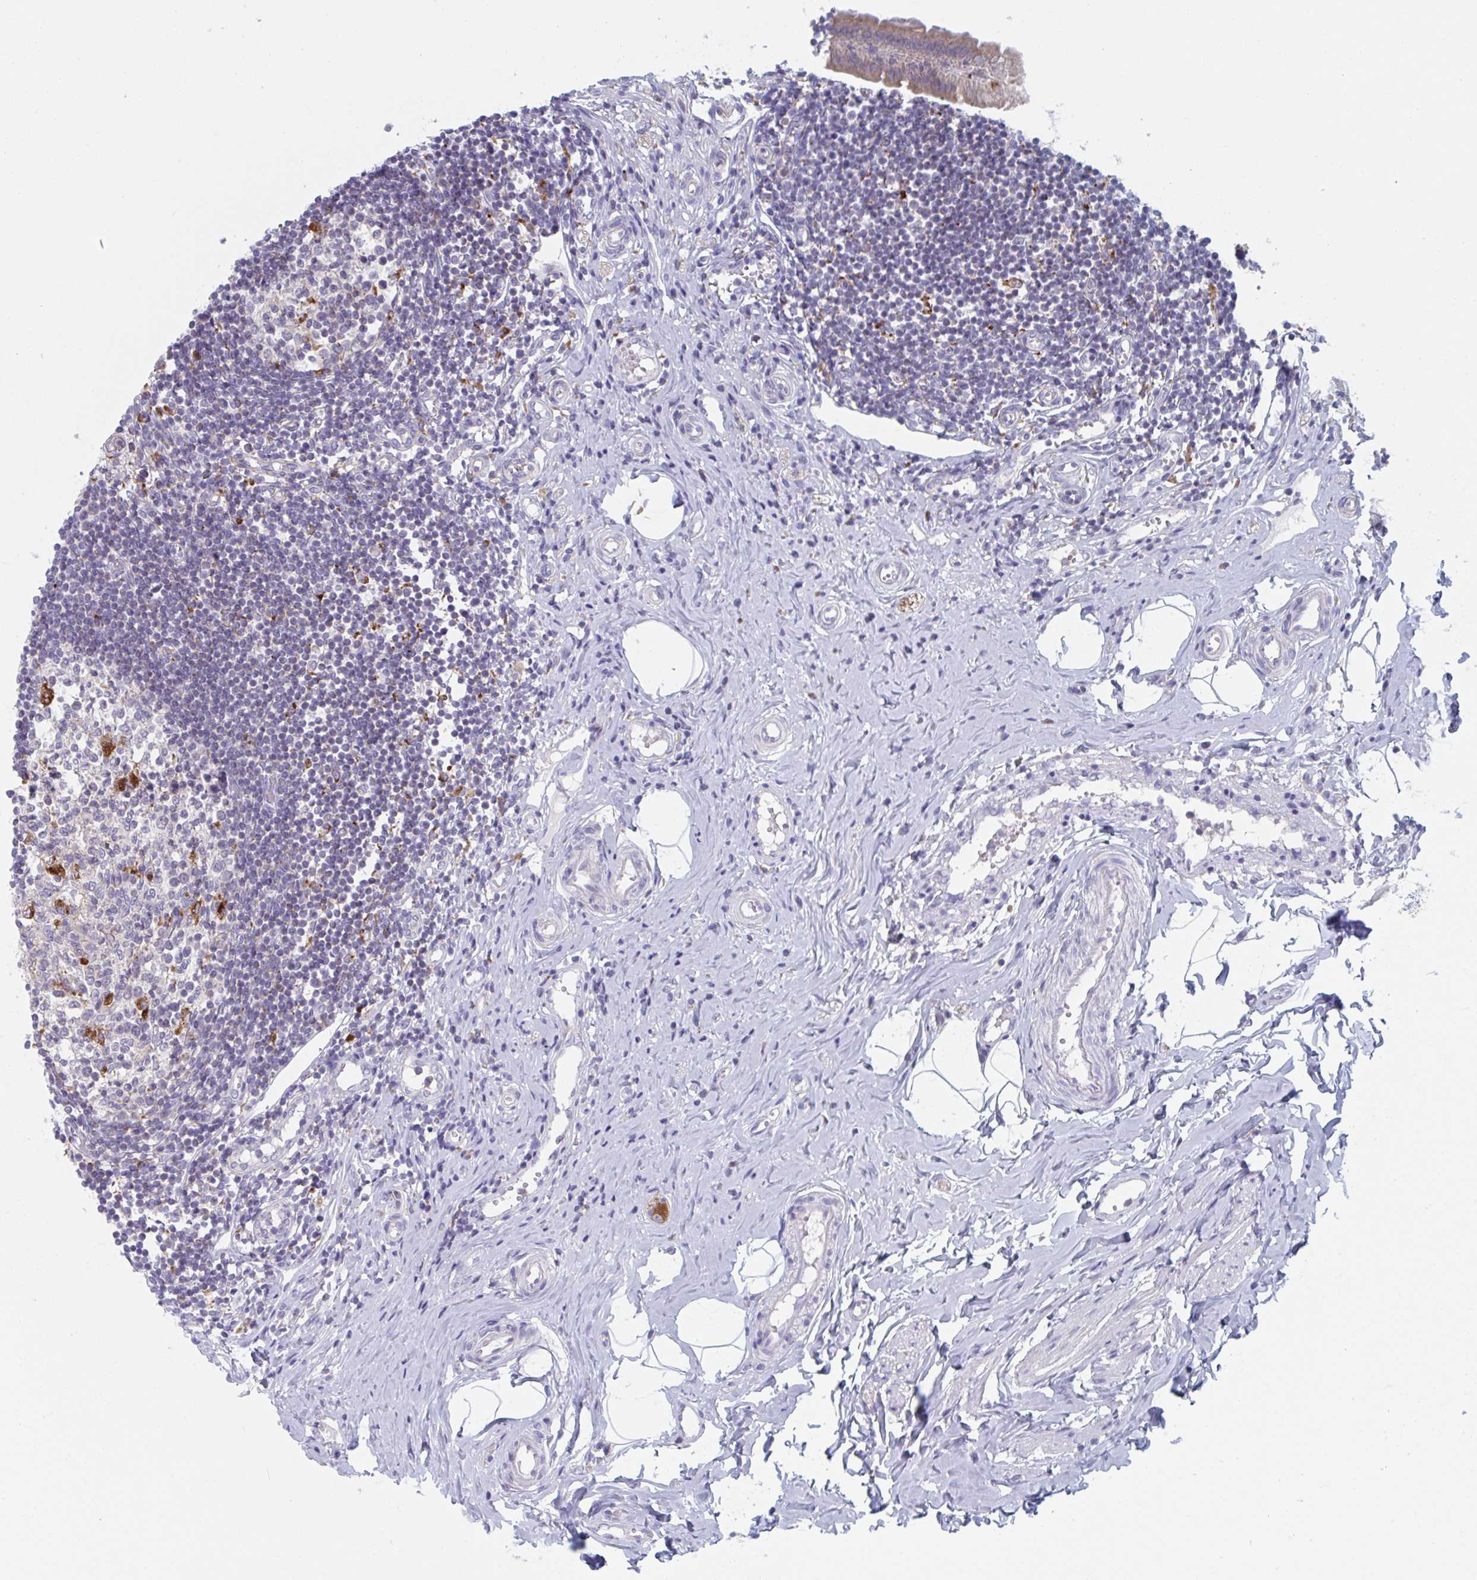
{"staining": {"intensity": "weak", "quantity": "25%-75%", "location": "cytoplasmic/membranous"}, "tissue": "appendix", "cell_type": "Glandular cells", "image_type": "normal", "snomed": [{"axis": "morphology", "description": "Normal tissue, NOS"}, {"axis": "topography", "description": "Appendix"}], "caption": "Normal appendix displays weak cytoplasmic/membranous staining in approximately 25%-75% of glandular cells.", "gene": "NIPSNAP1", "patient": {"sex": "female", "age": 17}}